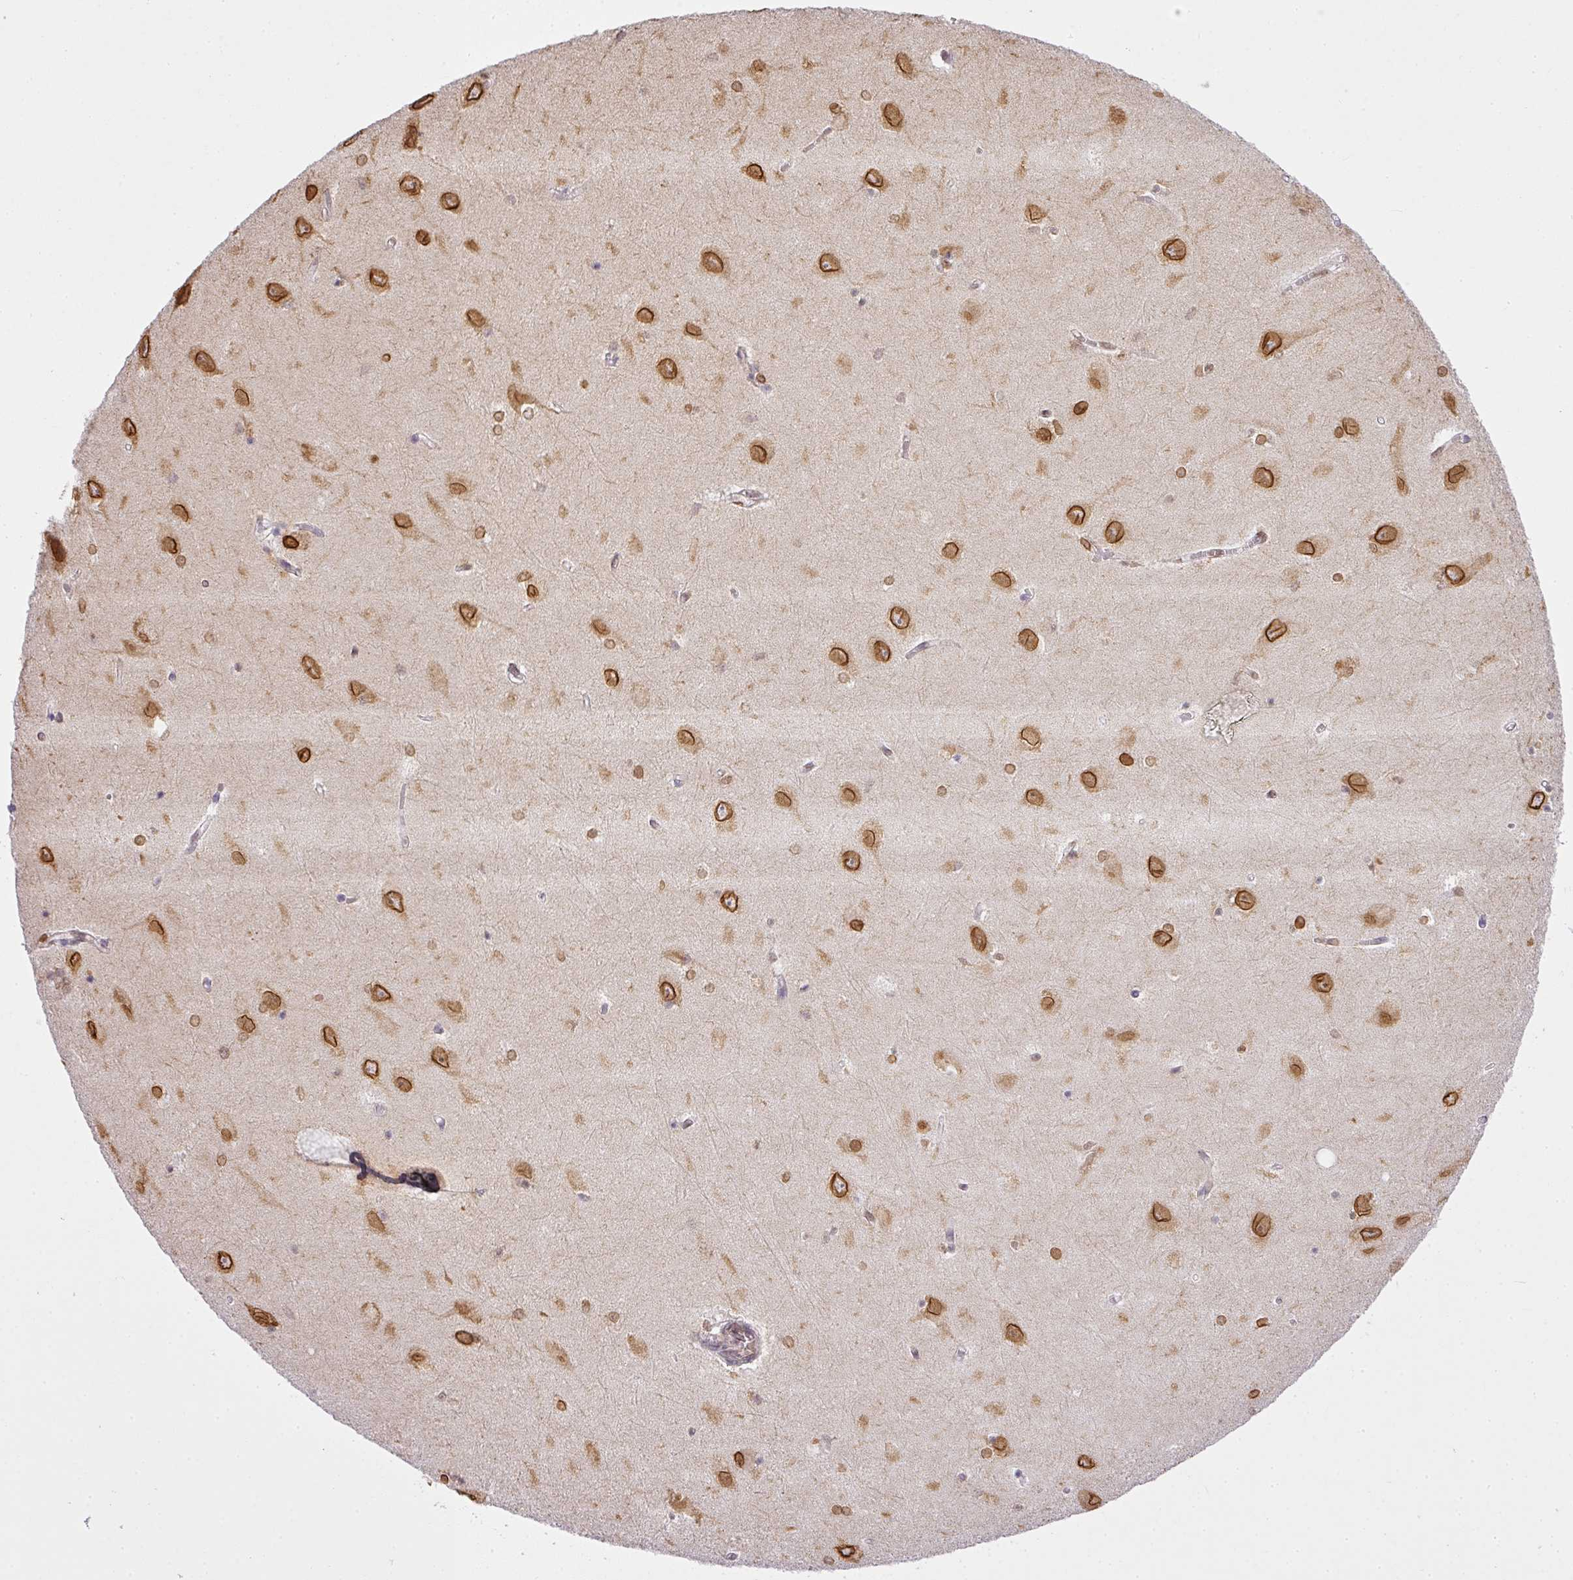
{"staining": {"intensity": "weak", "quantity": "<25%", "location": "nuclear"}, "tissue": "hippocampus", "cell_type": "Glial cells", "image_type": "normal", "snomed": [{"axis": "morphology", "description": "Normal tissue, NOS"}, {"axis": "topography", "description": "Hippocampus"}], "caption": "DAB immunohistochemical staining of normal hippocampus exhibits no significant staining in glial cells. The staining was performed using DAB (3,3'-diaminobenzidine) to visualize the protein expression in brown, while the nuclei were stained in blue with hematoxylin (Magnification: 20x).", "gene": "COX18", "patient": {"sex": "female", "age": 64}}